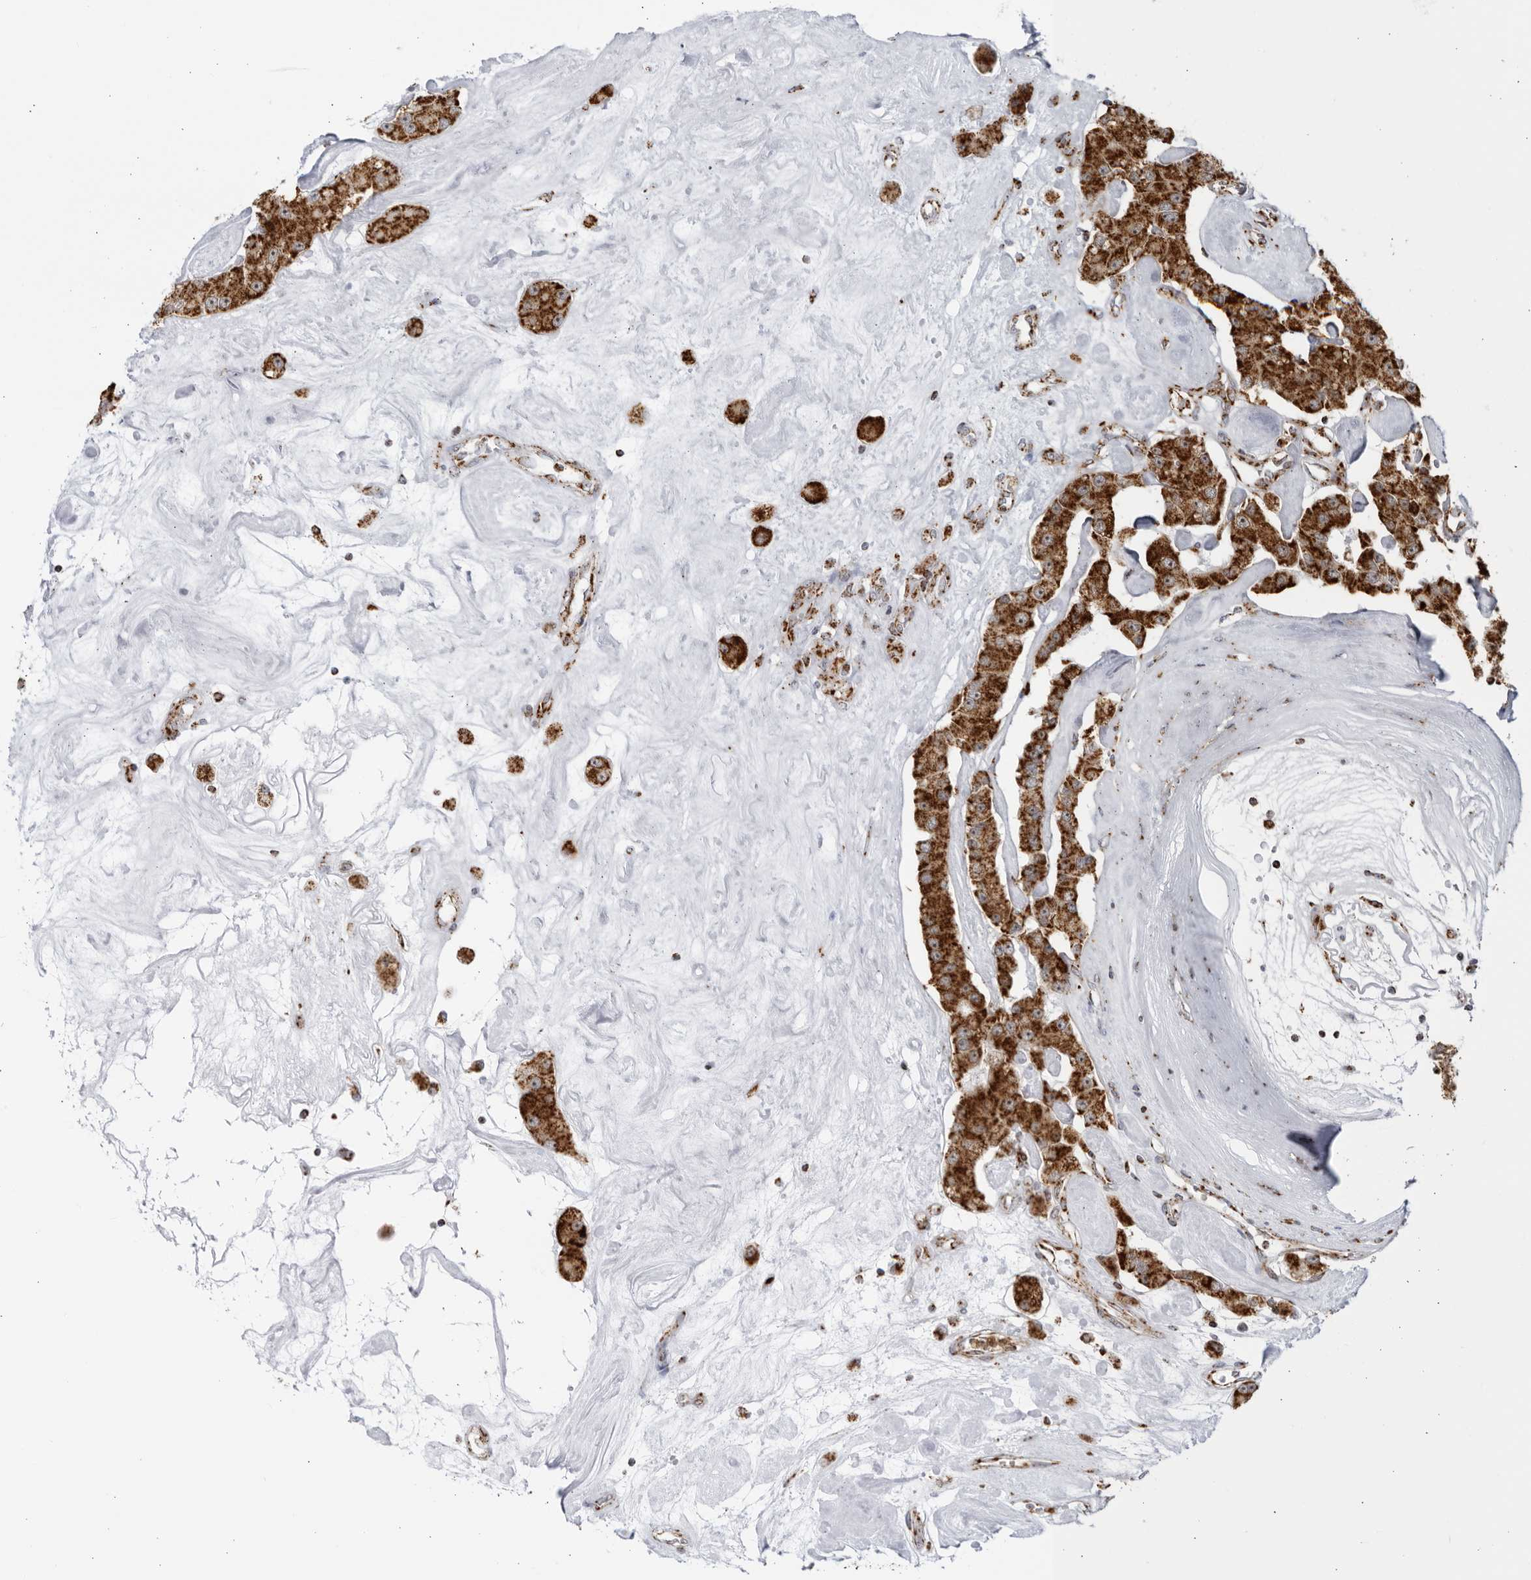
{"staining": {"intensity": "strong", "quantity": ">75%", "location": "cytoplasmic/membranous"}, "tissue": "carcinoid", "cell_type": "Tumor cells", "image_type": "cancer", "snomed": [{"axis": "morphology", "description": "Carcinoid, malignant, NOS"}, {"axis": "topography", "description": "Pancreas"}], "caption": "Immunohistochemical staining of carcinoid (malignant) shows high levels of strong cytoplasmic/membranous positivity in approximately >75% of tumor cells. (DAB (3,3'-diaminobenzidine) IHC with brightfield microscopy, high magnification).", "gene": "RBM34", "patient": {"sex": "male", "age": 41}}